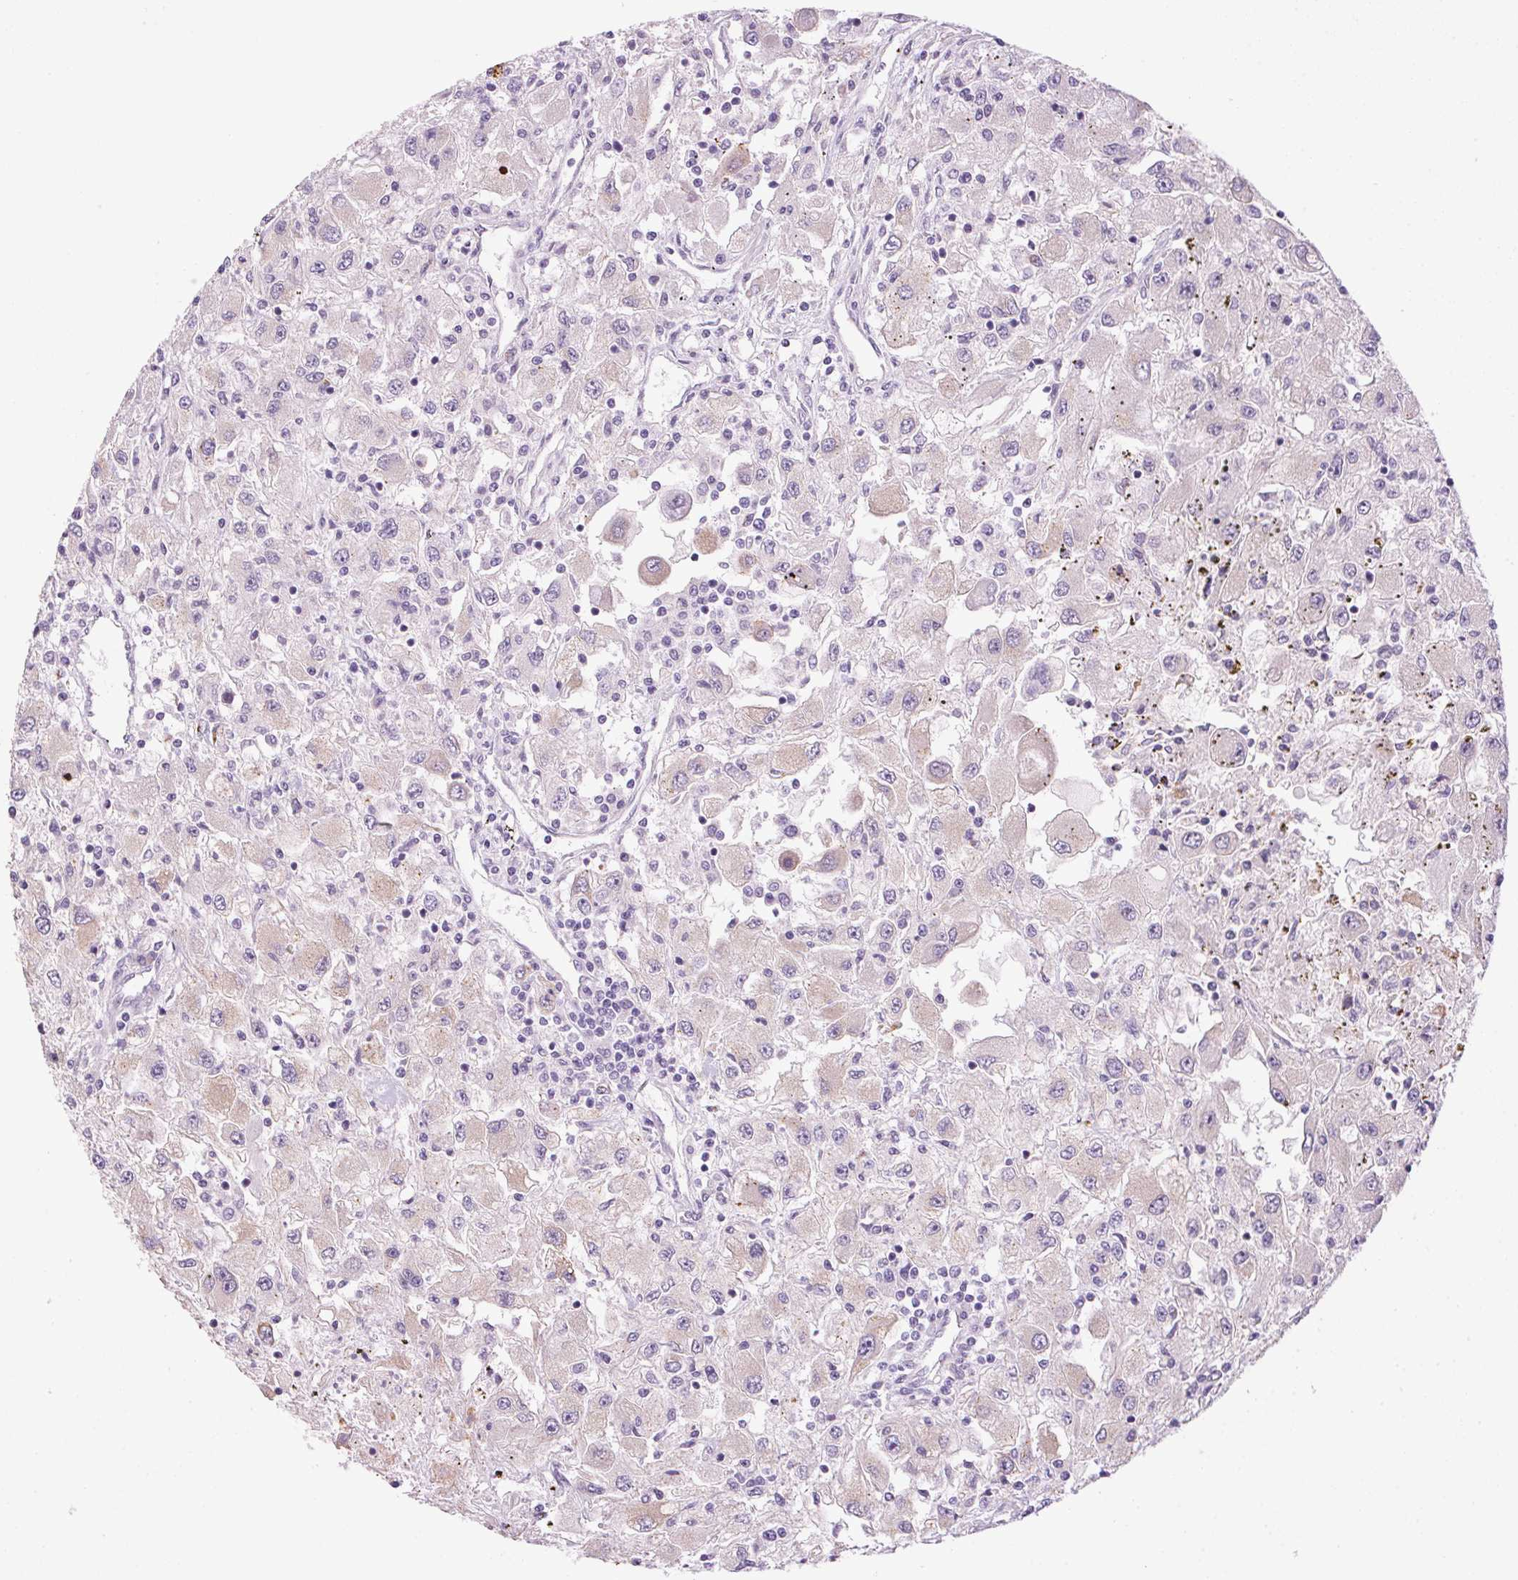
{"staining": {"intensity": "negative", "quantity": "none", "location": "none"}, "tissue": "renal cancer", "cell_type": "Tumor cells", "image_type": "cancer", "snomed": [{"axis": "morphology", "description": "Adenocarcinoma, NOS"}, {"axis": "topography", "description": "Kidney"}], "caption": "Tumor cells show no significant protein positivity in renal adenocarcinoma. (DAB (3,3'-diaminobenzidine) IHC, high magnification).", "gene": "ADH5", "patient": {"sex": "female", "age": 67}}